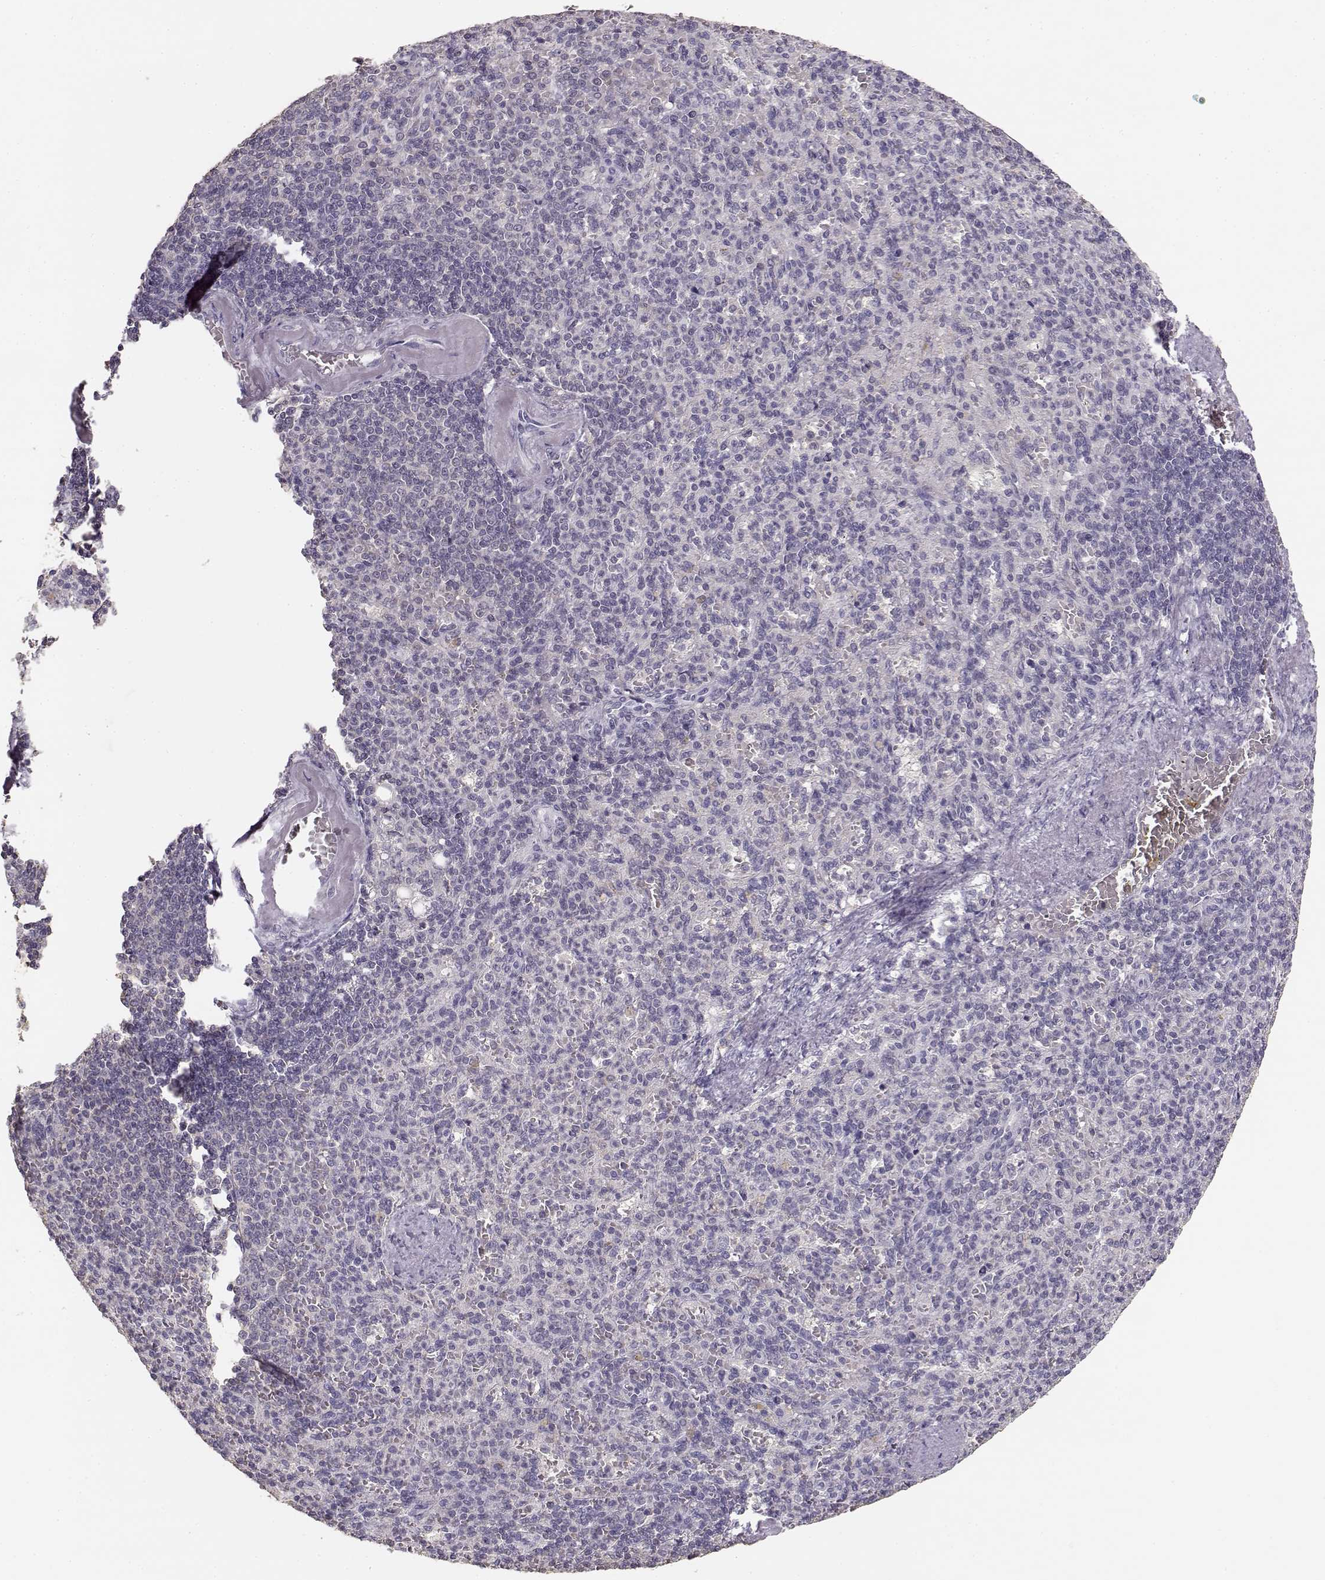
{"staining": {"intensity": "negative", "quantity": "none", "location": "none"}, "tissue": "spleen", "cell_type": "Cells in red pulp", "image_type": "normal", "snomed": [{"axis": "morphology", "description": "Normal tissue, NOS"}, {"axis": "topography", "description": "Spleen"}], "caption": "This is an immunohistochemistry (IHC) micrograph of unremarkable spleen. There is no staining in cells in red pulp.", "gene": "UROC1", "patient": {"sex": "female", "age": 74}}